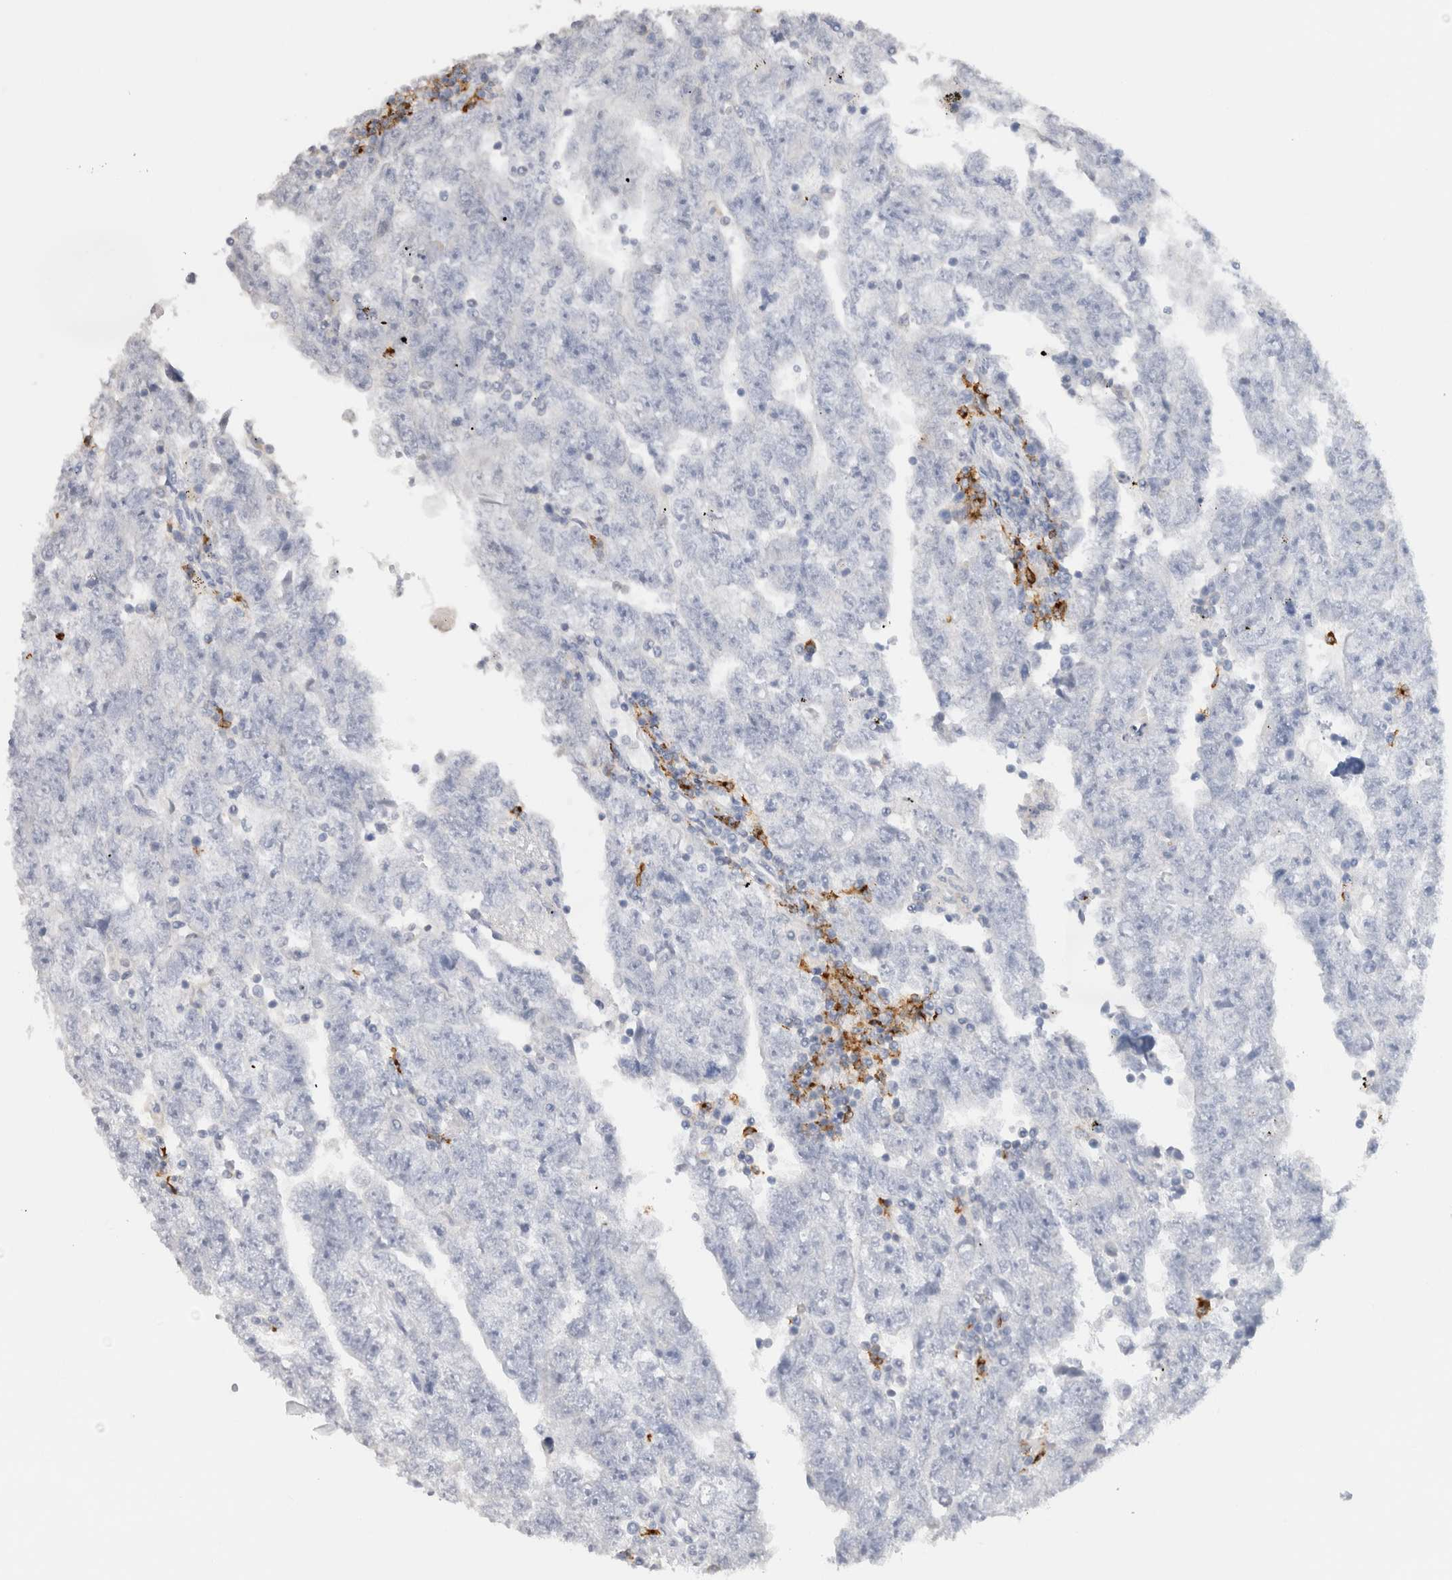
{"staining": {"intensity": "negative", "quantity": "none", "location": "none"}, "tissue": "testis cancer", "cell_type": "Tumor cells", "image_type": "cancer", "snomed": [{"axis": "morphology", "description": "Carcinoma, Embryonal, NOS"}, {"axis": "topography", "description": "Testis"}], "caption": "Human testis embryonal carcinoma stained for a protein using immunohistochemistry (IHC) exhibits no positivity in tumor cells.", "gene": "LAMP3", "patient": {"sex": "male", "age": 25}}